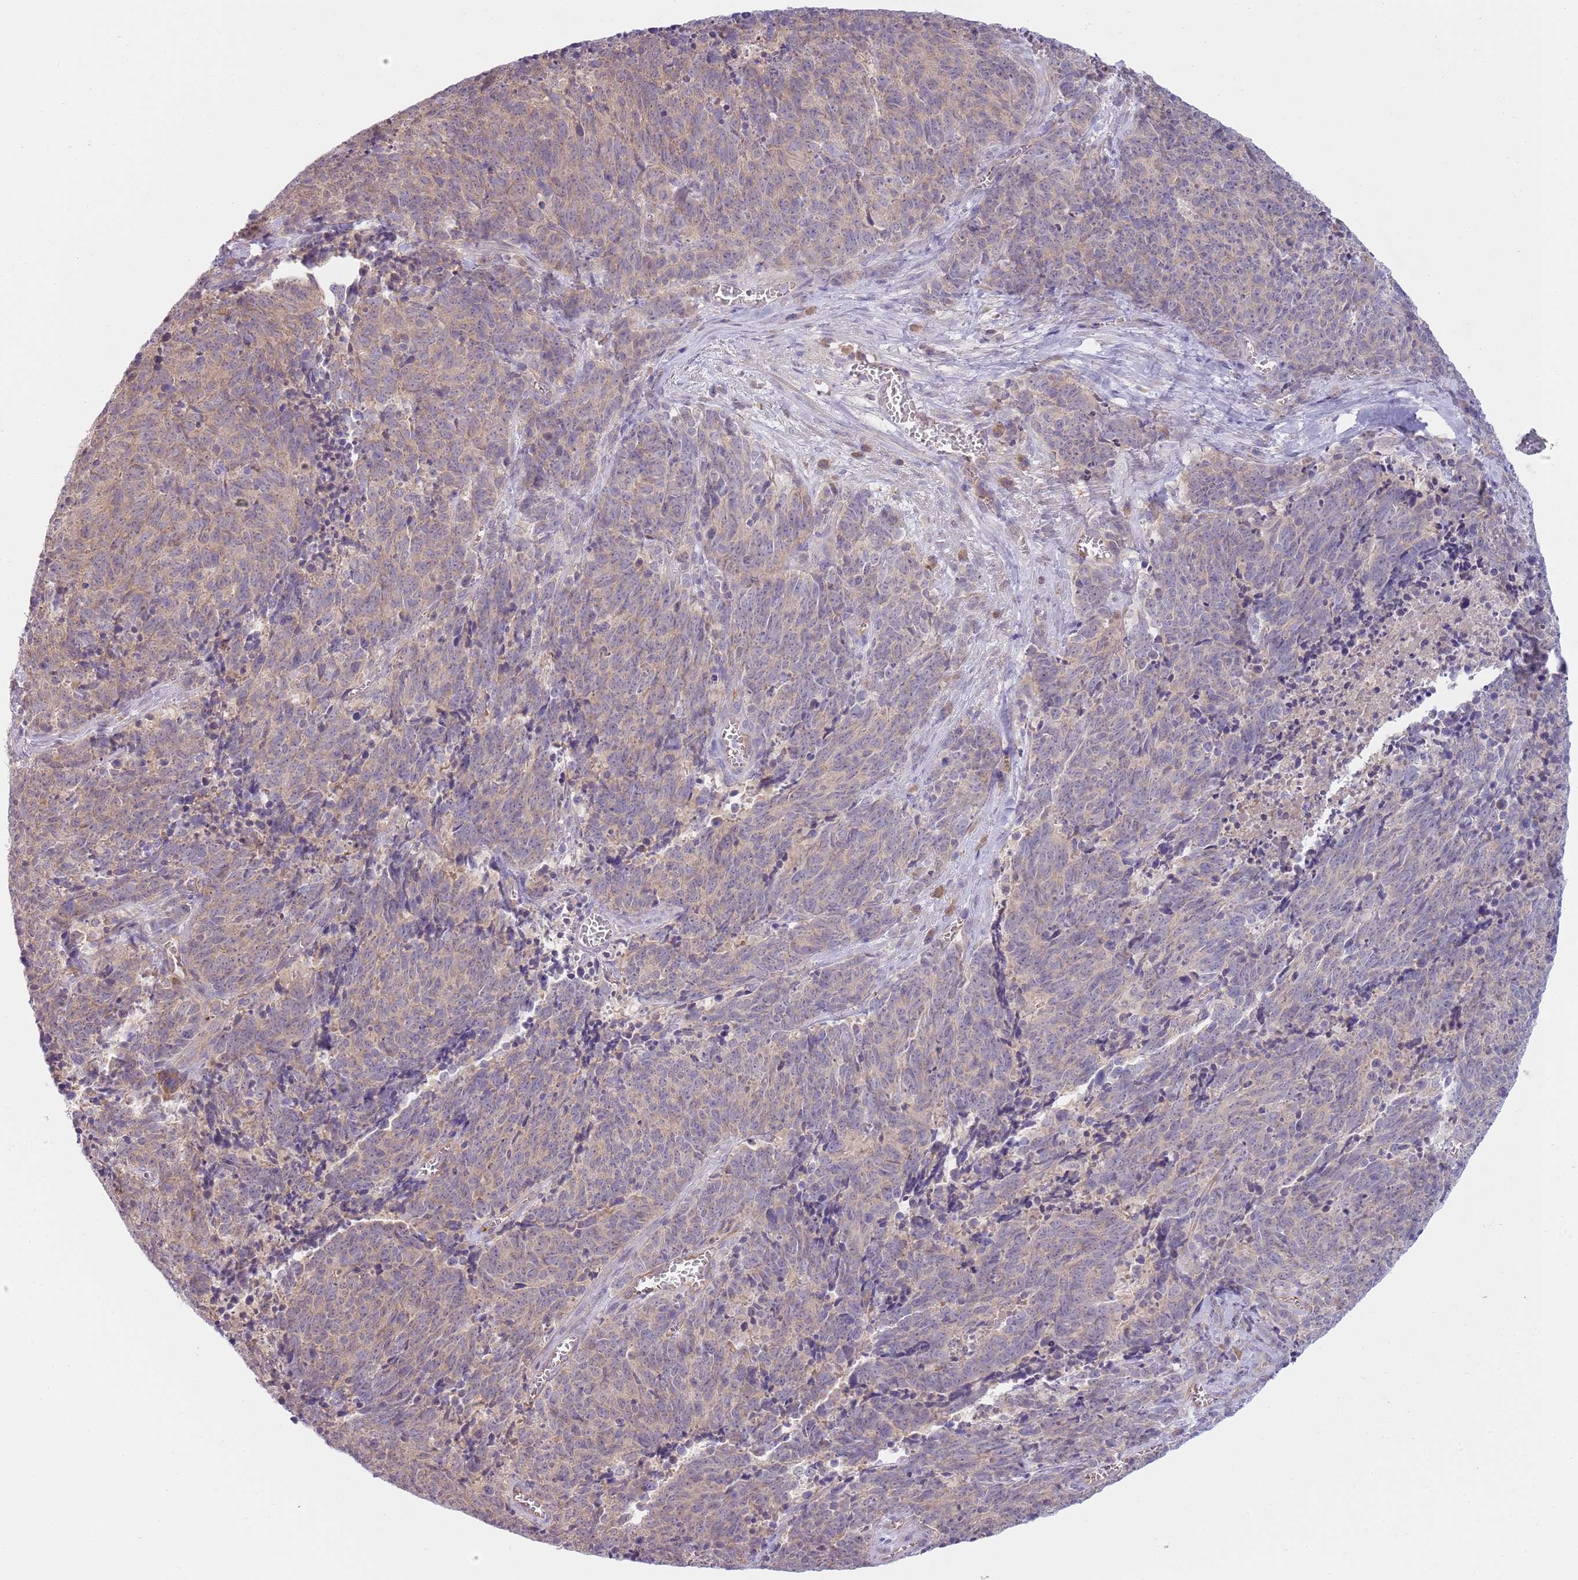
{"staining": {"intensity": "weak", "quantity": "<25%", "location": "cytoplasmic/membranous"}, "tissue": "cervical cancer", "cell_type": "Tumor cells", "image_type": "cancer", "snomed": [{"axis": "morphology", "description": "Squamous cell carcinoma, NOS"}, {"axis": "topography", "description": "Cervix"}], "caption": "This histopathology image is of cervical cancer stained with IHC to label a protein in brown with the nuclei are counter-stained blue. There is no positivity in tumor cells. (DAB (3,3'-diaminobenzidine) immunohistochemistry visualized using brightfield microscopy, high magnification).", "gene": "SKOR2", "patient": {"sex": "female", "age": 29}}